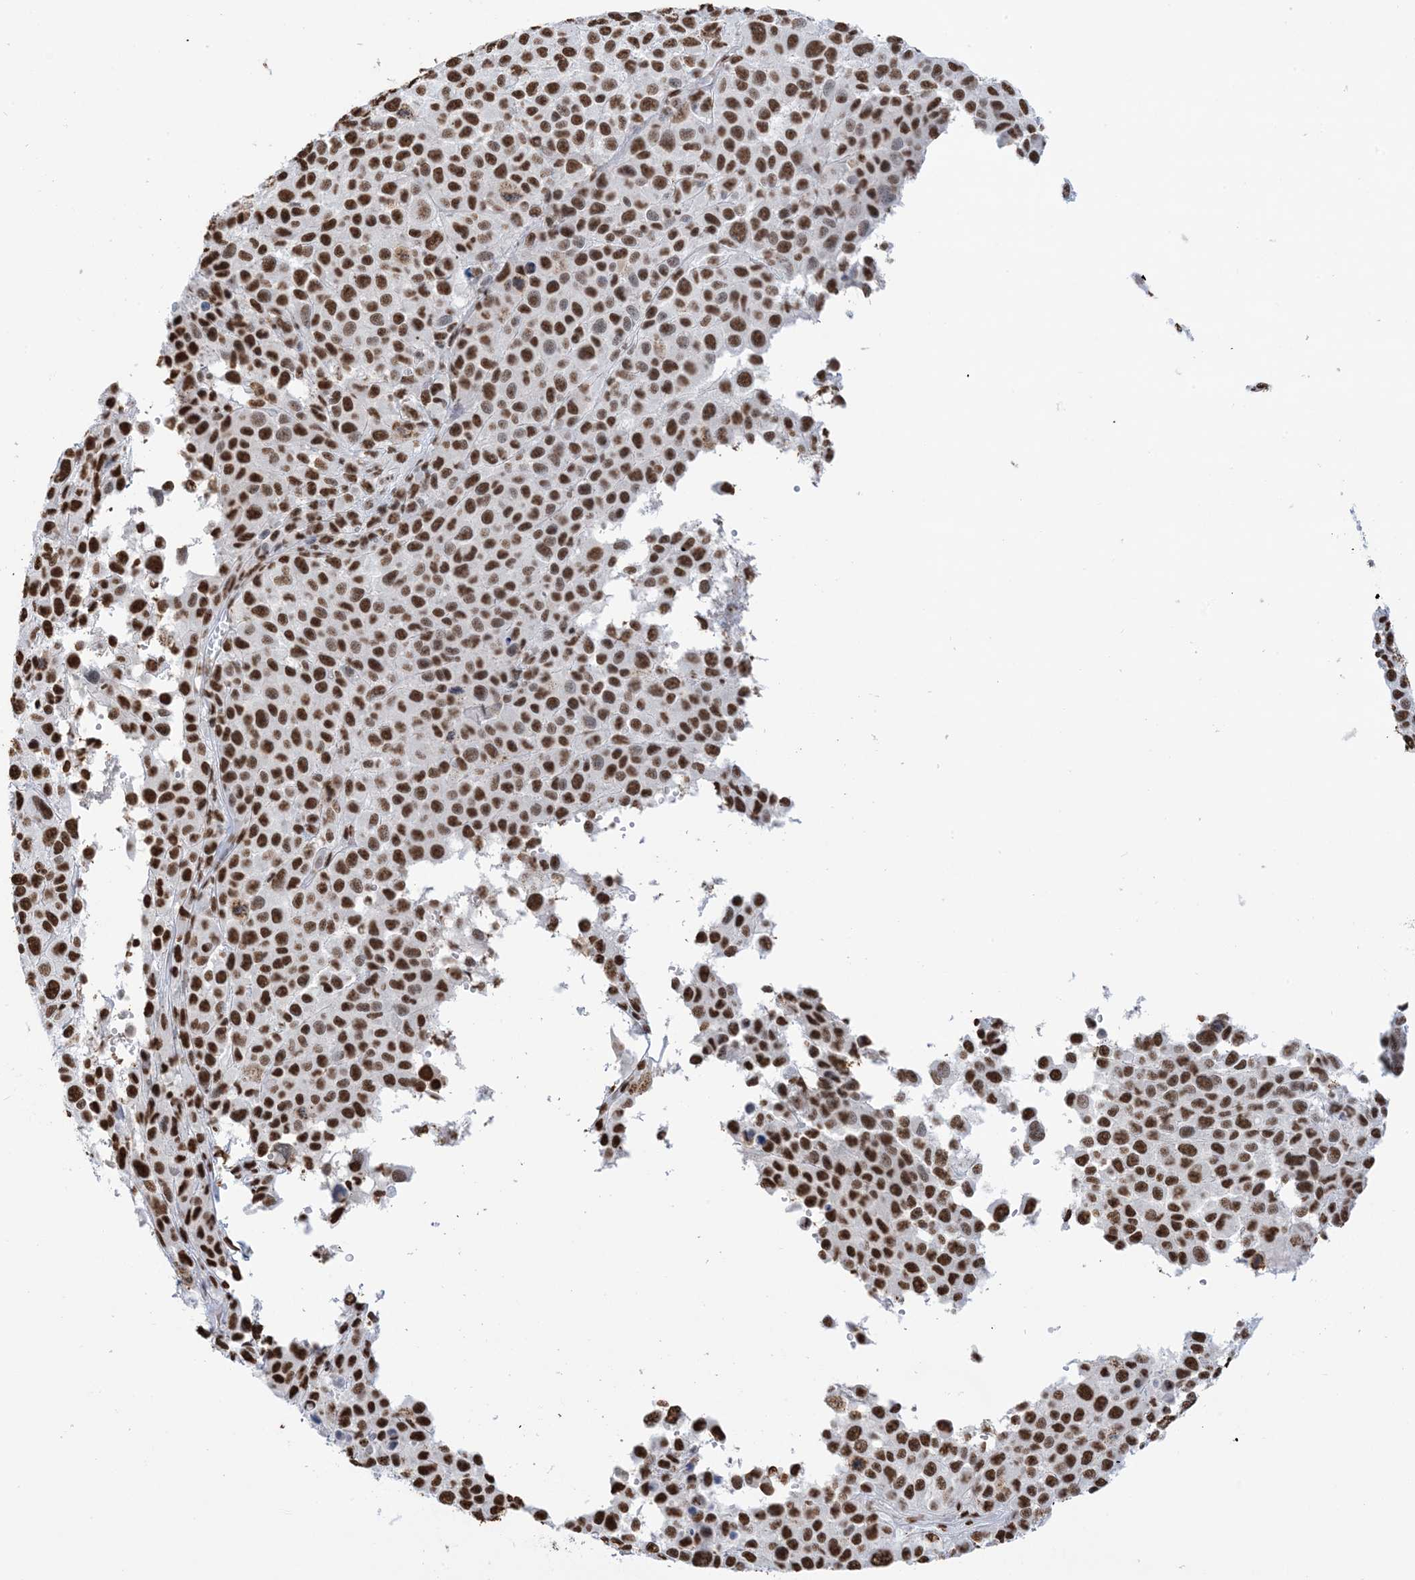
{"staining": {"intensity": "strong", "quantity": ">75%", "location": "nuclear"}, "tissue": "melanoma", "cell_type": "Tumor cells", "image_type": "cancer", "snomed": [{"axis": "morphology", "description": "Malignant melanoma, NOS"}, {"axis": "topography", "description": "Skin of trunk"}], "caption": "The image reveals staining of malignant melanoma, revealing strong nuclear protein staining (brown color) within tumor cells.", "gene": "ZNF792", "patient": {"sex": "male", "age": 71}}